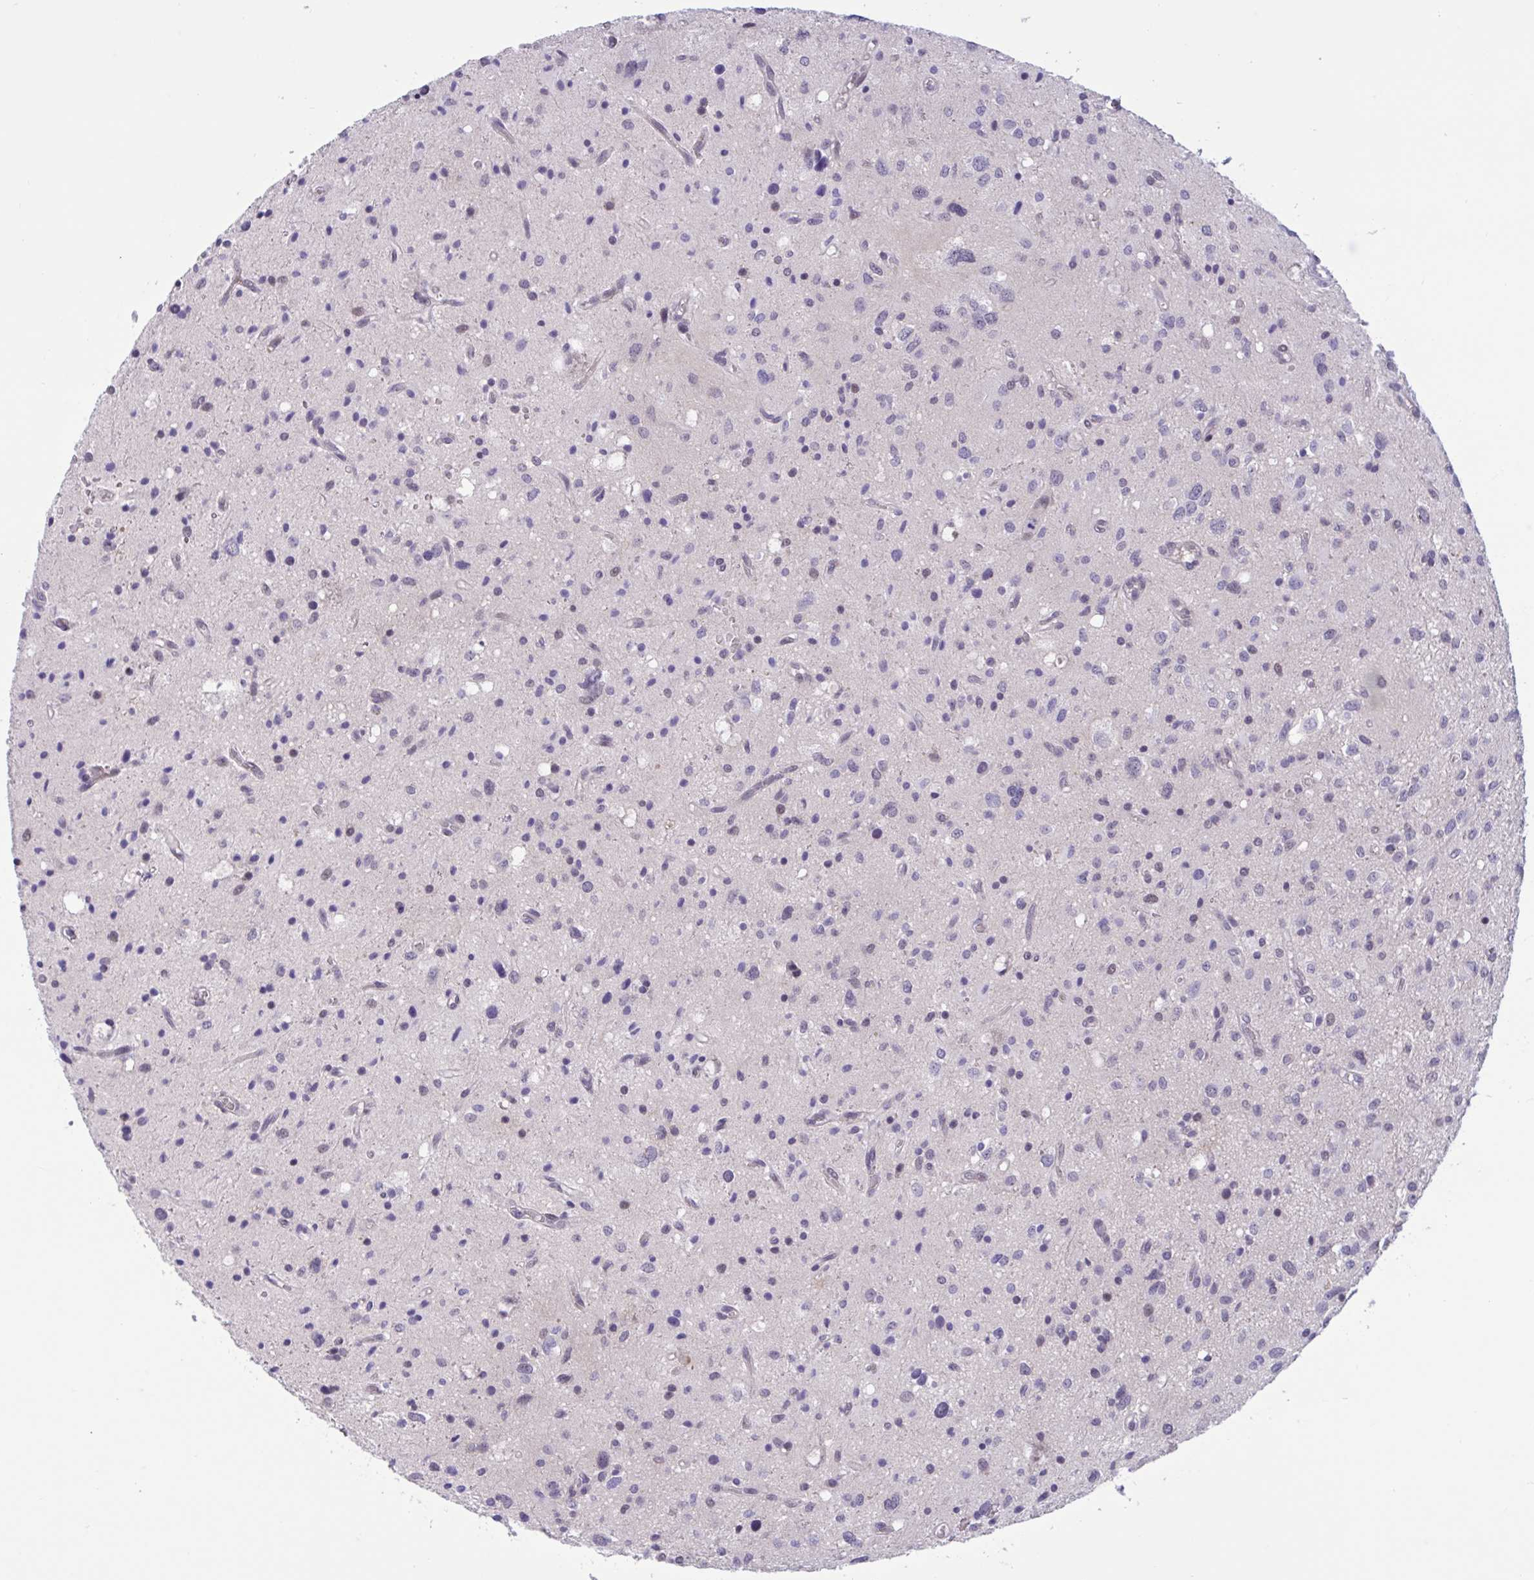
{"staining": {"intensity": "negative", "quantity": "none", "location": "none"}, "tissue": "glioma", "cell_type": "Tumor cells", "image_type": "cancer", "snomed": [{"axis": "morphology", "description": "Glioma, malignant, Low grade"}, {"axis": "topography", "description": "Brain"}], "caption": "Photomicrograph shows no significant protein staining in tumor cells of malignant glioma (low-grade).", "gene": "CNGB3", "patient": {"sex": "female", "age": 58}}